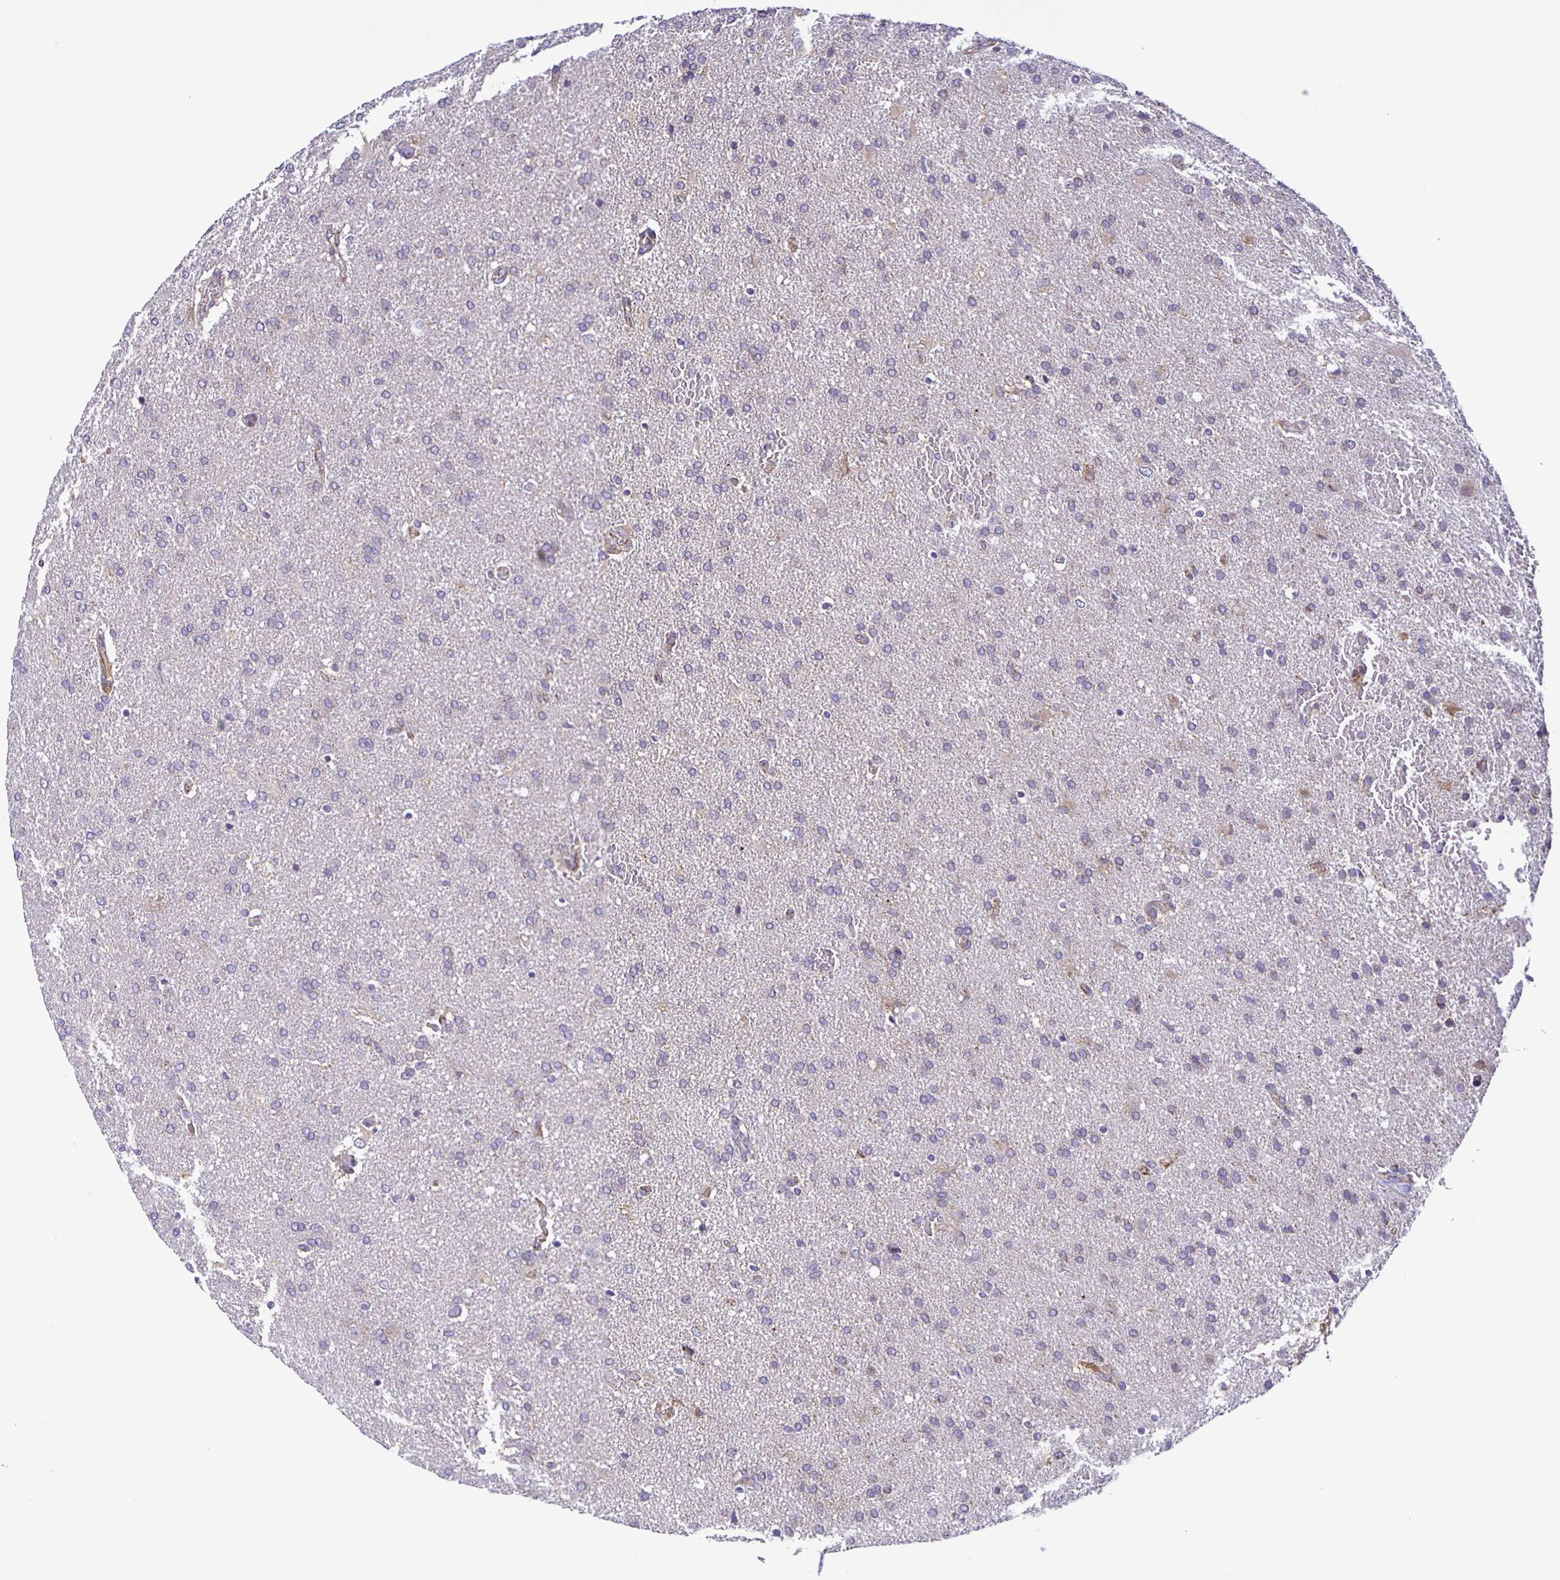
{"staining": {"intensity": "negative", "quantity": "none", "location": "none"}, "tissue": "glioma", "cell_type": "Tumor cells", "image_type": "cancer", "snomed": [{"axis": "morphology", "description": "Glioma, malignant, High grade"}, {"axis": "topography", "description": "Brain"}], "caption": "A histopathology image of glioma stained for a protein demonstrates no brown staining in tumor cells.", "gene": "JMJD4", "patient": {"sex": "male", "age": 68}}